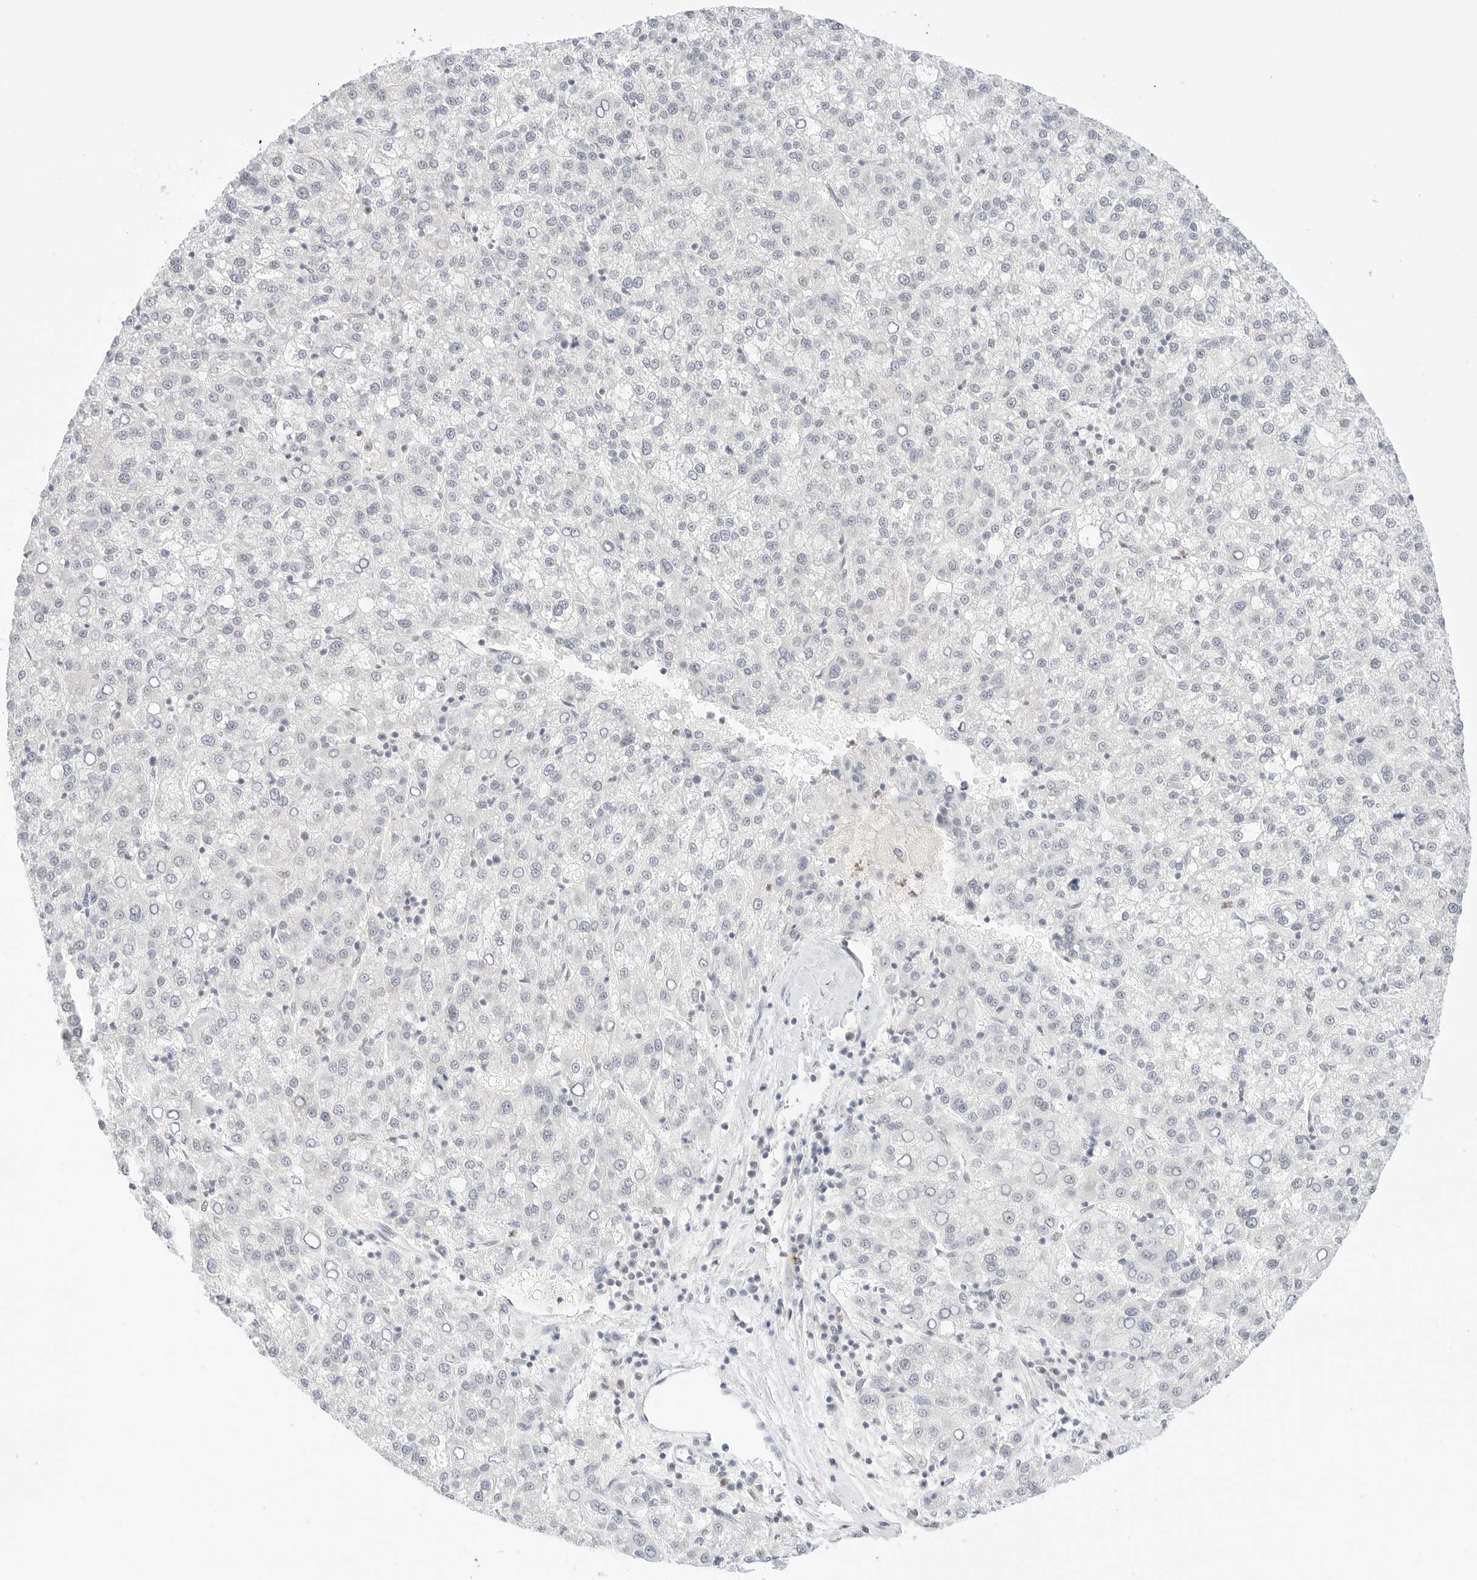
{"staining": {"intensity": "negative", "quantity": "none", "location": "none"}, "tissue": "liver cancer", "cell_type": "Tumor cells", "image_type": "cancer", "snomed": [{"axis": "morphology", "description": "Carcinoma, Hepatocellular, NOS"}, {"axis": "topography", "description": "Liver"}], "caption": "High power microscopy micrograph of an immunohistochemistry image of liver hepatocellular carcinoma, revealing no significant positivity in tumor cells.", "gene": "GNAS", "patient": {"sex": "female", "age": 58}}